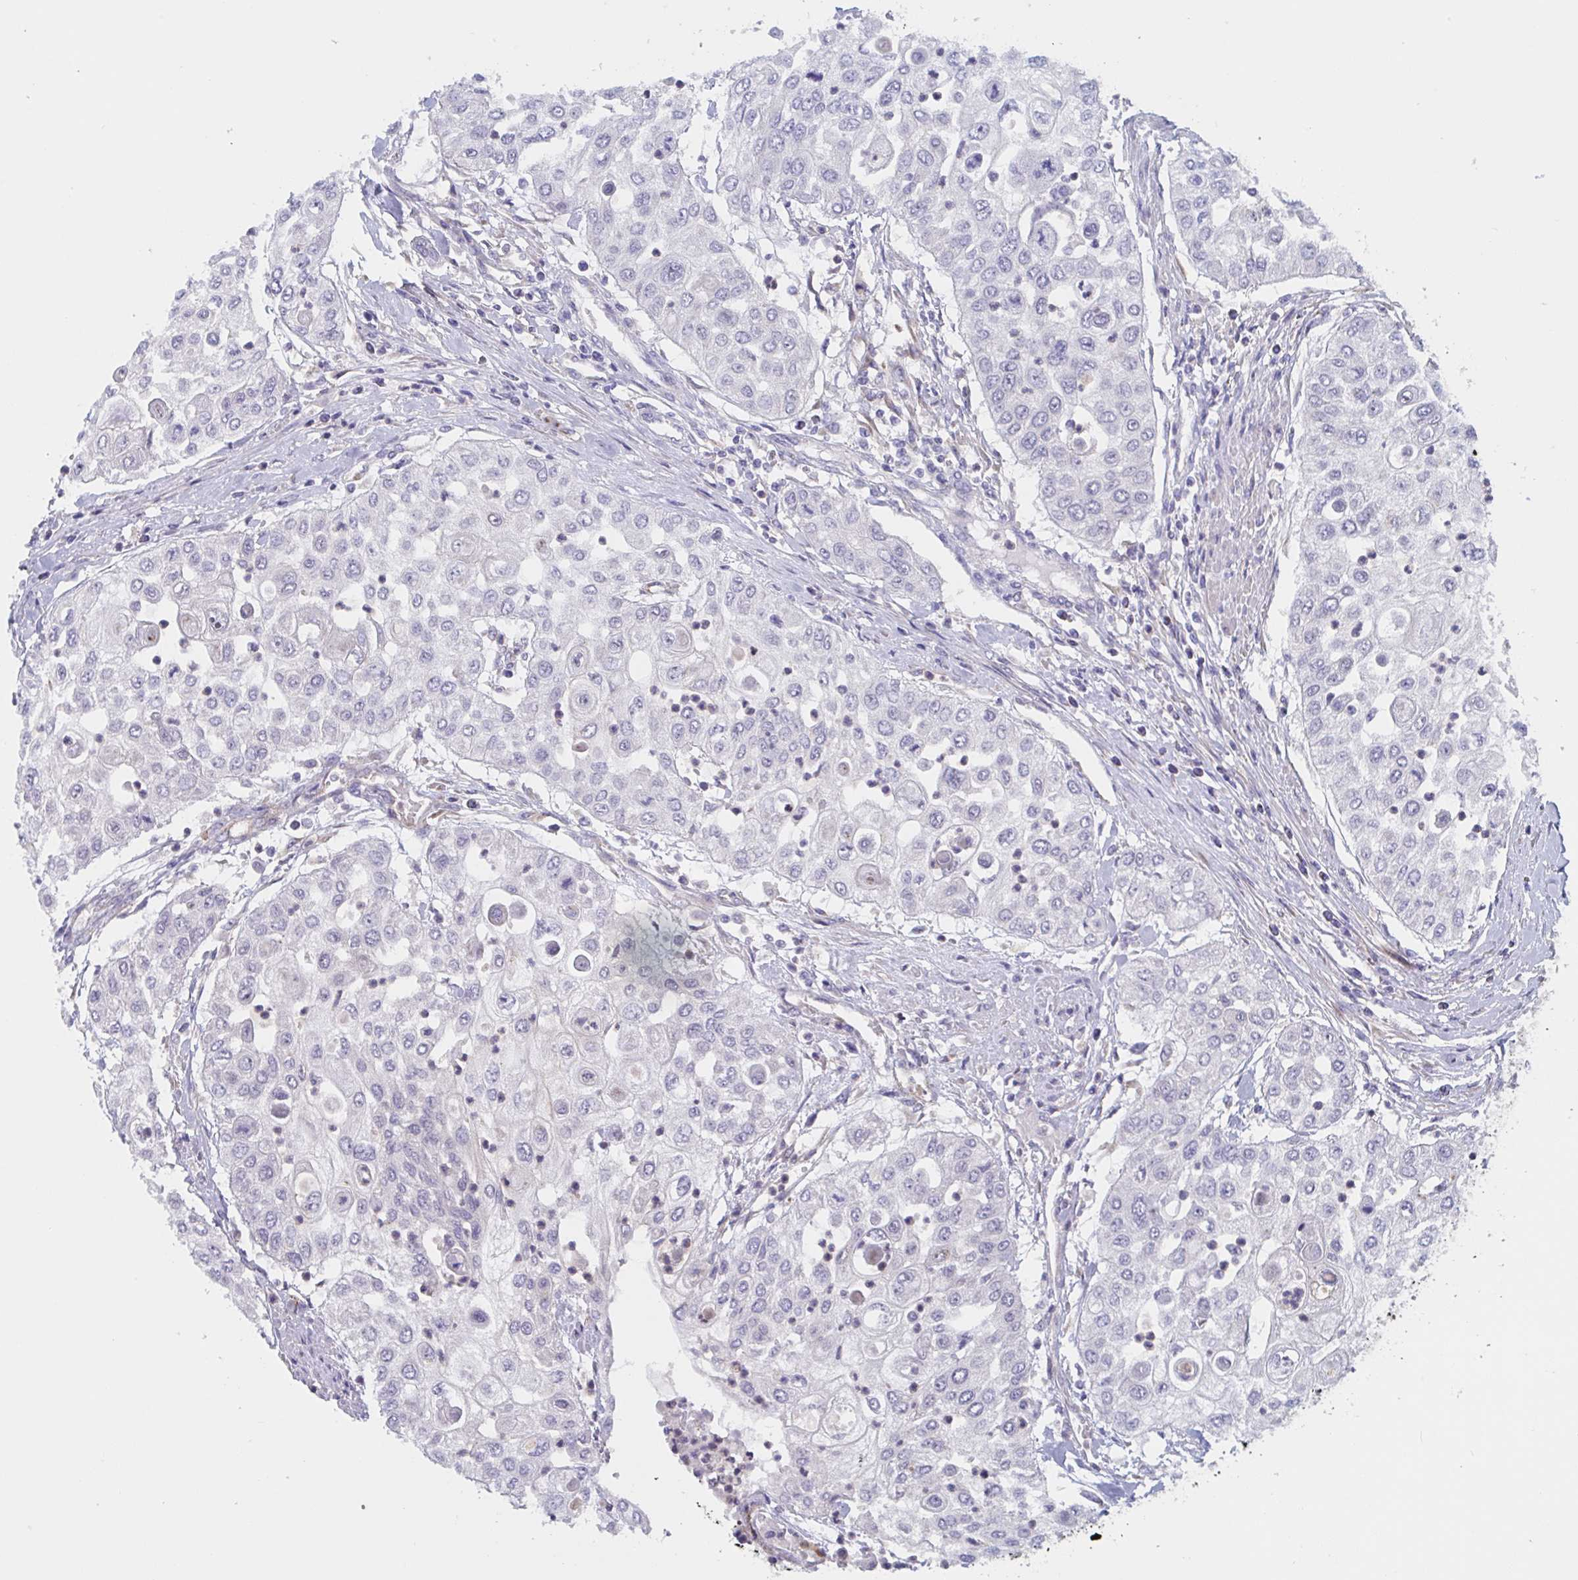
{"staining": {"intensity": "negative", "quantity": "none", "location": "none"}, "tissue": "urothelial cancer", "cell_type": "Tumor cells", "image_type": "cancer", "snomed": [{"axis": "morphology", "description": "Urothelial carcinoma, High grade"}, {"axis": "topography", "description": "Urinary bladder"}], "caption": "Tumor cells show no significant positivity in urothelial cancer.", "gene": "ST14", "patient": {"sex": "female", "age": 79}}